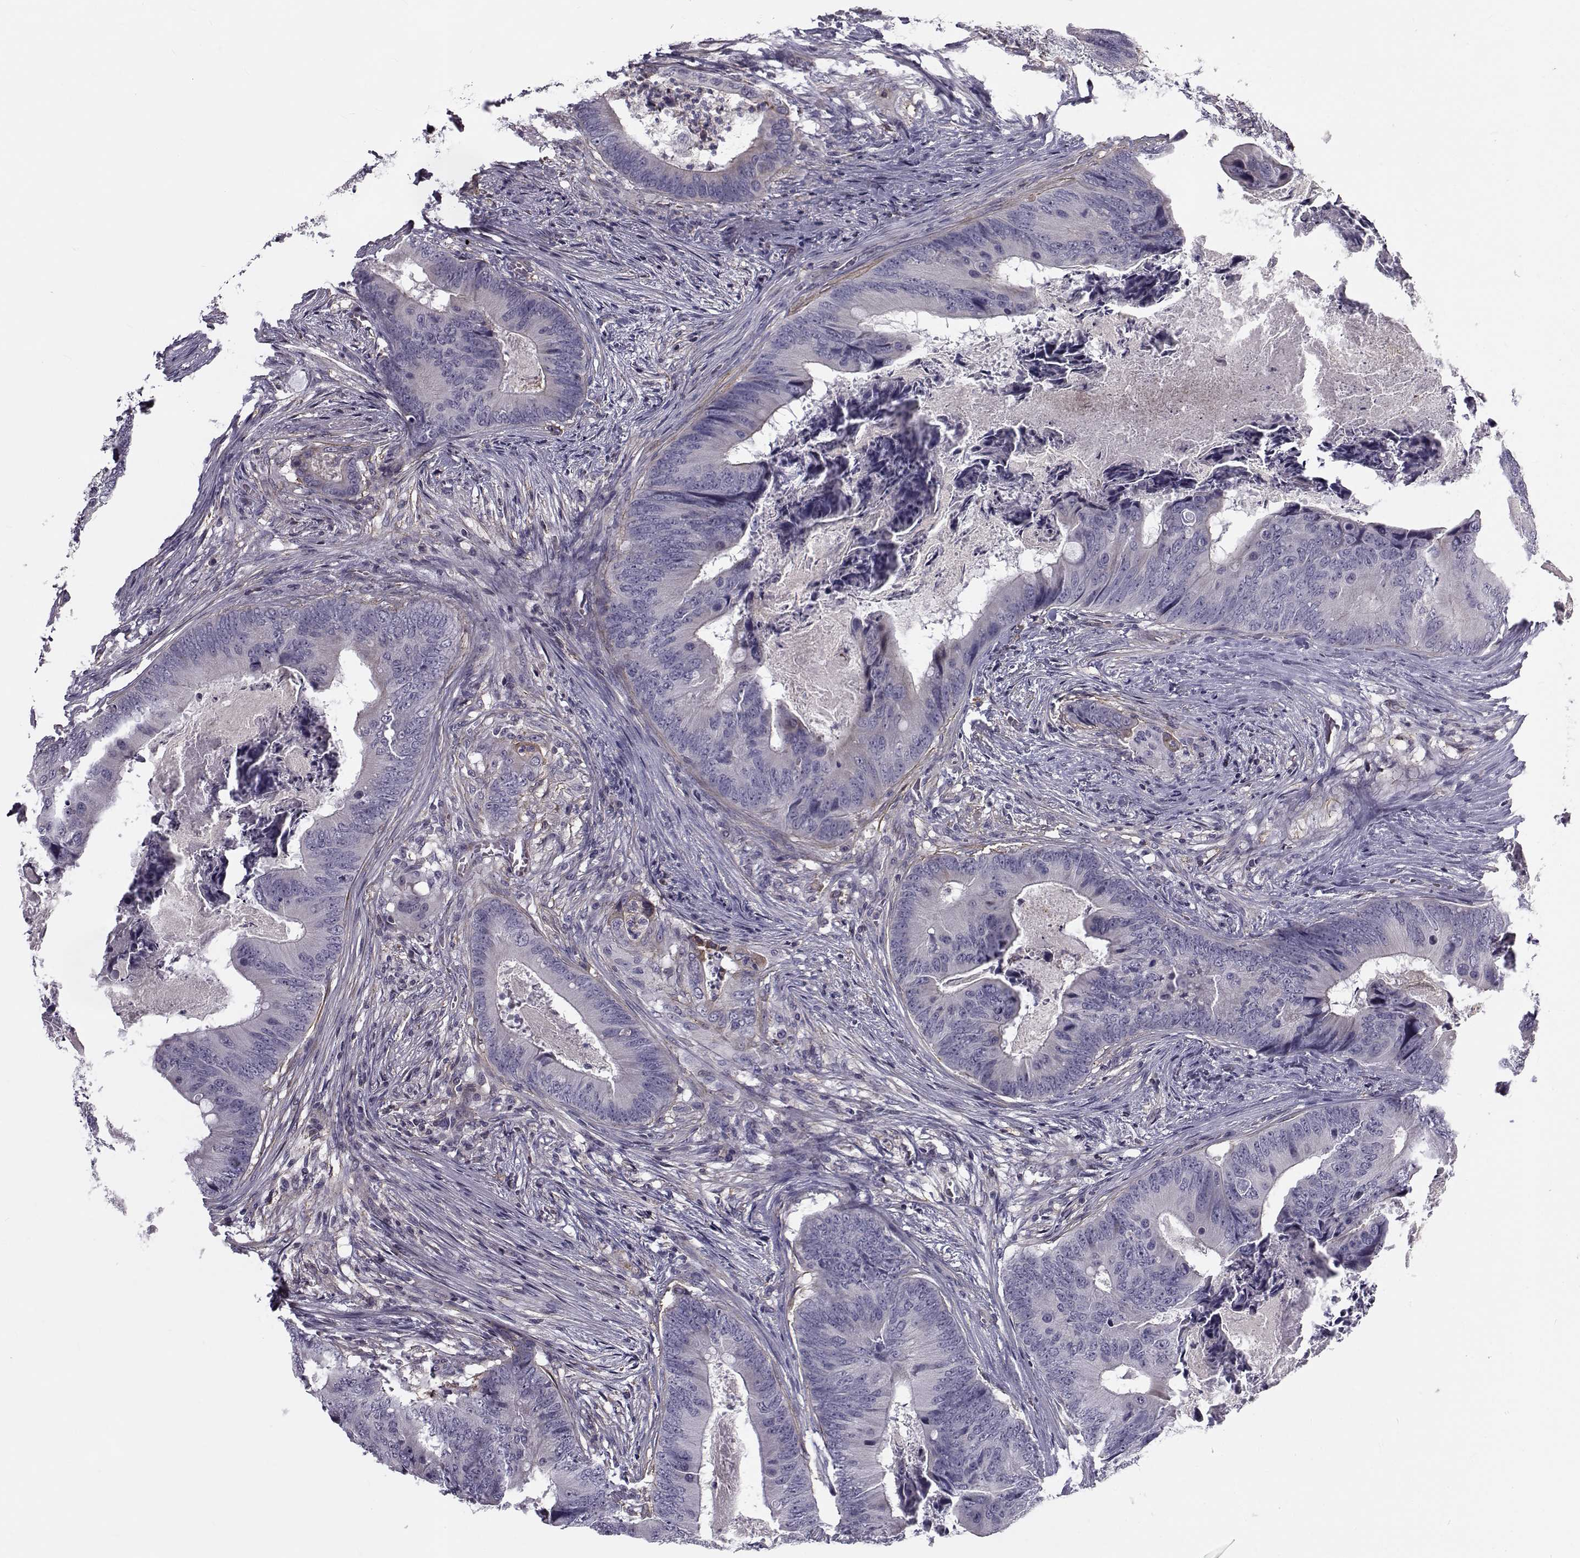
{"staining": {"intensity": "negative", "quantity": "none", "location": "none"}, "tissue": "colorectal cancer", "cell_type": "Tumor cells", "image_type": "cancer", "snomed": [{"axis": "morphology", "description": "Adenocarcinoma, NOS"}, {"axis": "topography", "description": "Colon"}], "caption": "A photomicrograph of colorectal cancer stained for a protein displays no brown staining in tumor cells. (DAB (3,3'-diaminobenzidine) IHC visualized using brightfield microscopy, high magnification).", "gene": "LRRC27", "patient": {"sex": "male", "age": 84}}